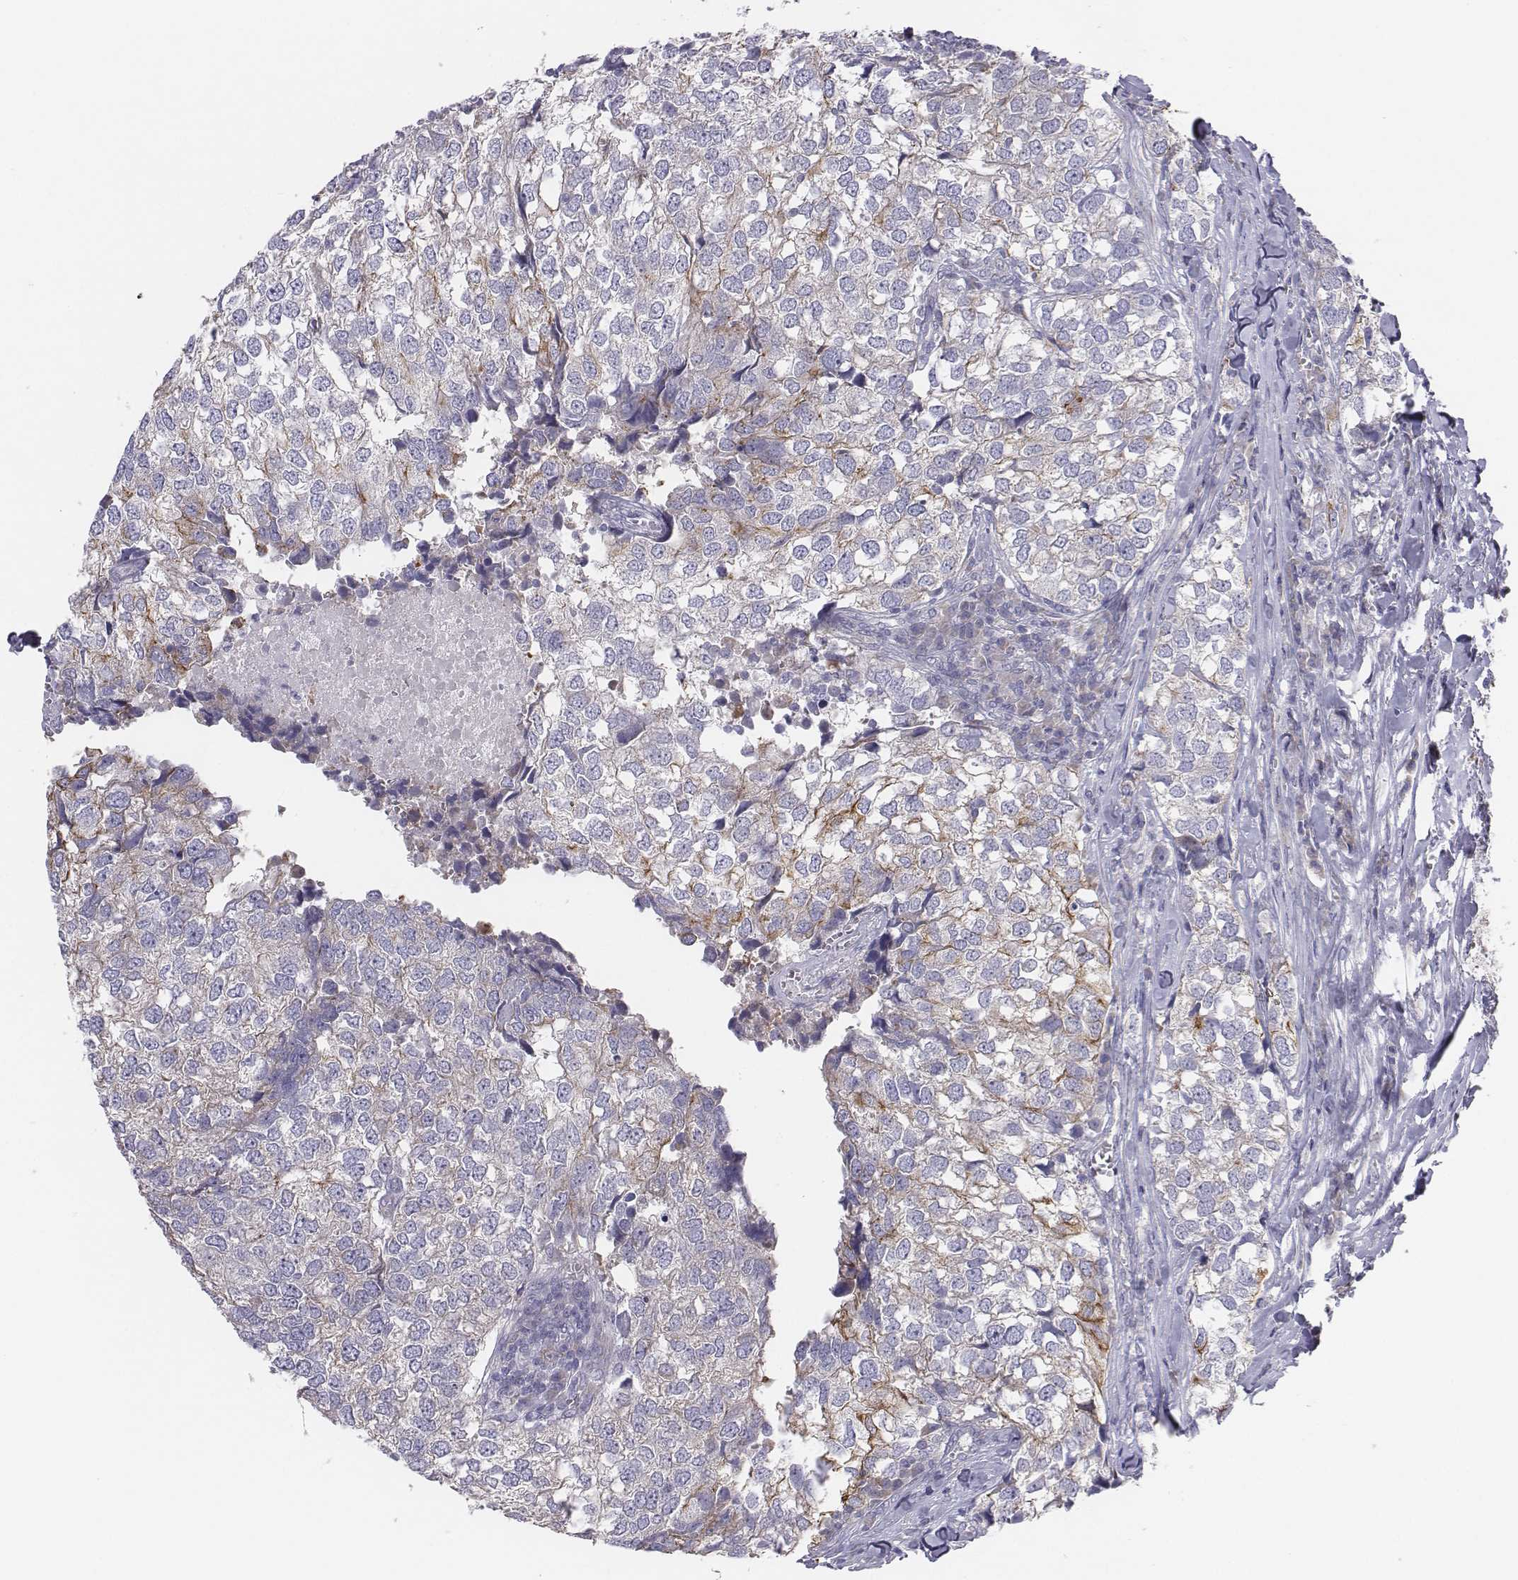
{"staining": {"intensity": "moderate", "quantity": "<25%", "location": "cytoplasmic/membranous"}, "tissue": "breast cancer", "cell_type": "Tumor cells", "image_type": "cancer", "snomed": [{"axis": "morphology", "description": "Duct carcinoma"}, {"axis": "topography", "description": "Breast"}], "caption": "IHC micrograph of intraductal carcinoma (breast) stained for a protein (brown), which shows low levels of moderate cytoplasmic/membranous expression in about <25% of tumor cells.", "gene": "CHST14", "patient": {"sex": "female", "age": 30}}